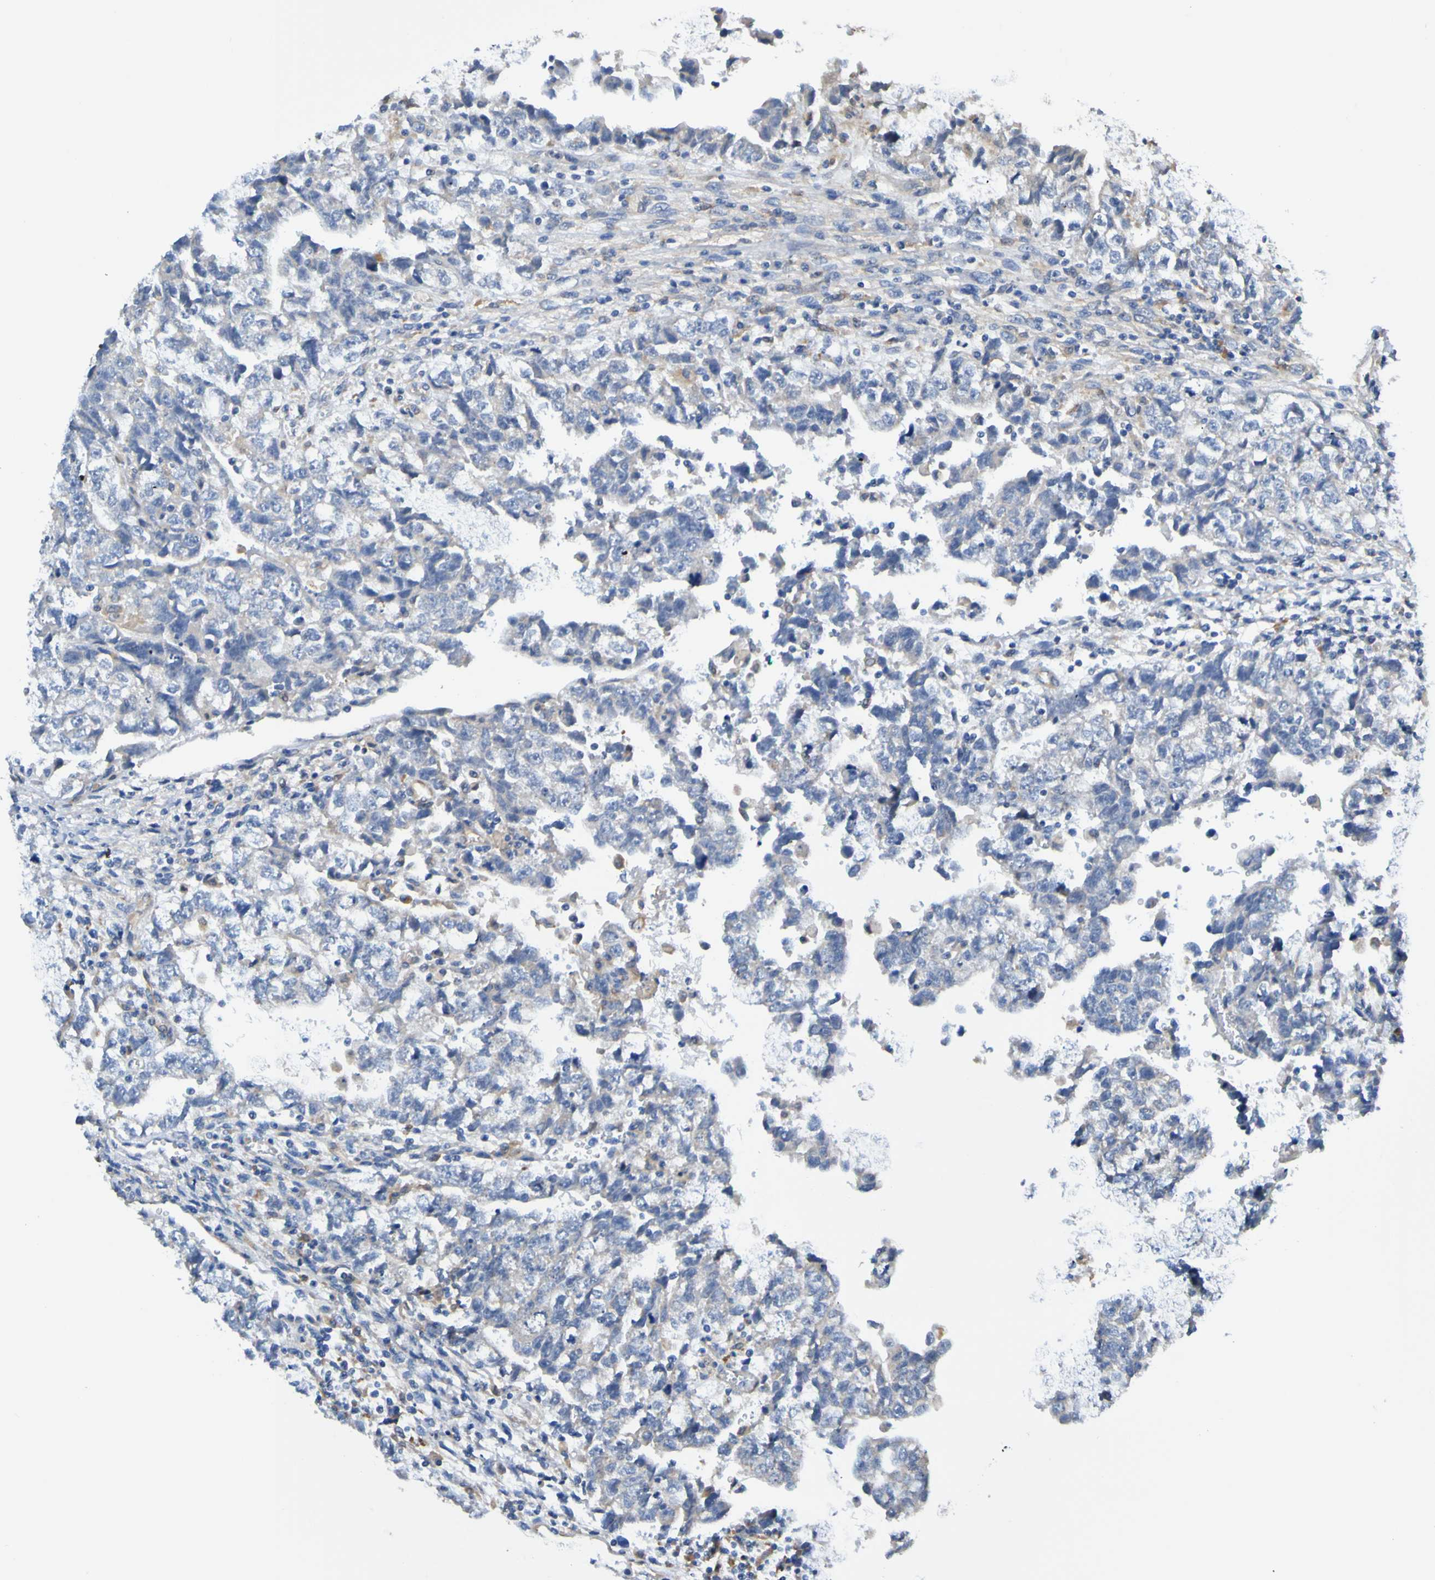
{"staining": {"intensity": "weak", "quantity": ">75%", "location": "cytoplasmic/membranous"}, "tissue": "testis cancer", "cell_type": "Tumor cells", "image_type": "cancer", "snomed": [{"axis": "morphology", "description": "Carcinoma, Embryonal, NOS"}, {"axis": "topography", "description": "Testis"}], "caption": "Brown immunohistochemical staining in human embryonal carcinoma (testis) demonstrates weak cytoplasmic/membranous expression in approximately >75% of tumor cells.", "gene": "METAP2", "patient": {"sex": "male", "age": 36}}